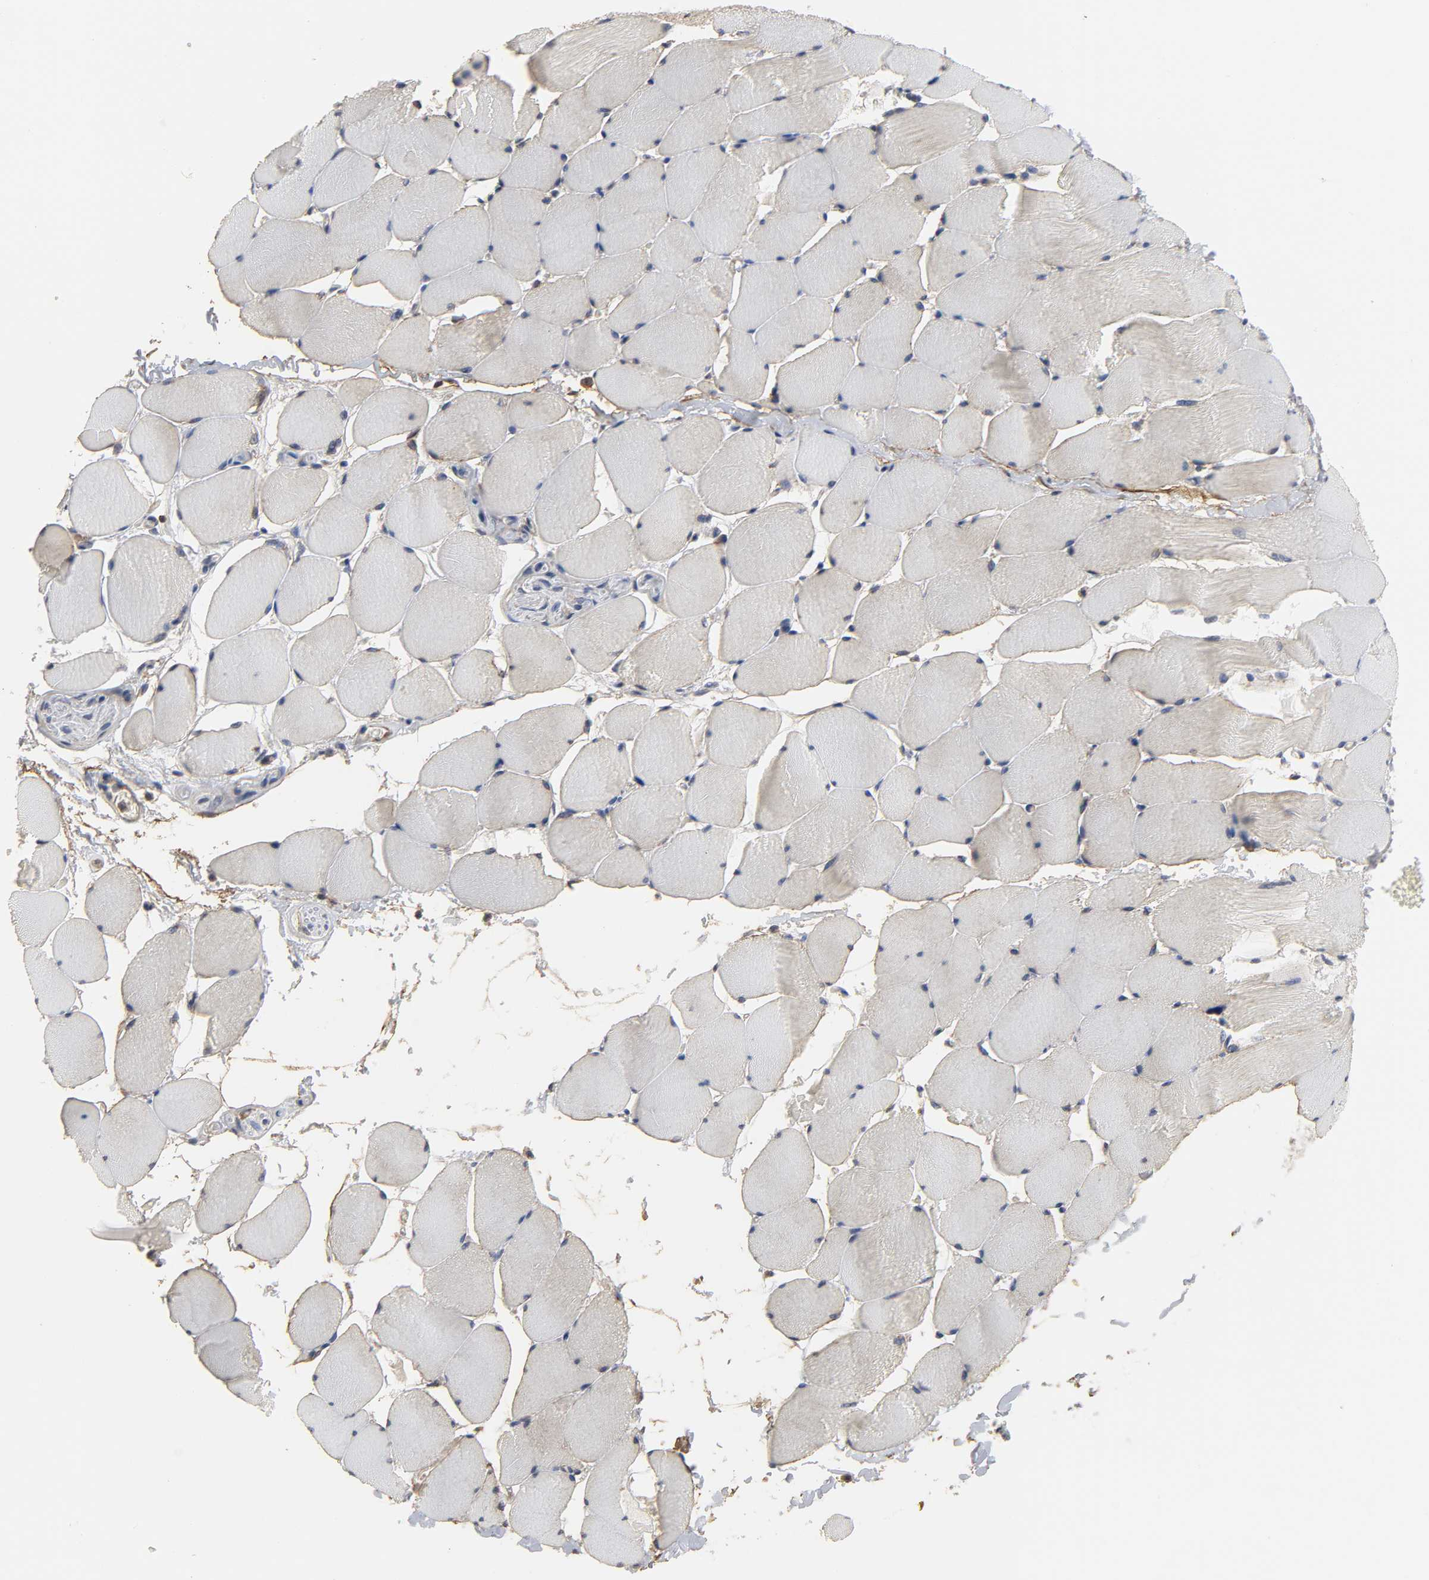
{"staining": {"intensity": "moderate", "quantity": "25%-75%", "location": "cytoplasmic/membranous"}, "tissue": "skeletal muscle", "cell_type": "Myocytes", "image_type": "normal", "snomed": [{"axis": "morphology", "description": "Normal tissue, NOS"}, {"axis": "topography", "description": "Skeletal muscle"}], "caption": "DAB (3,3'-diaminobenzidine) immunohistochemical staining of benign skeletal muscle exhibits moderate cytoplasmic/membranous protein staining in about 25%-75% of myocytes.", "gene": "SH3GLB1", "patient": {"sex": "male", "age": 62}}